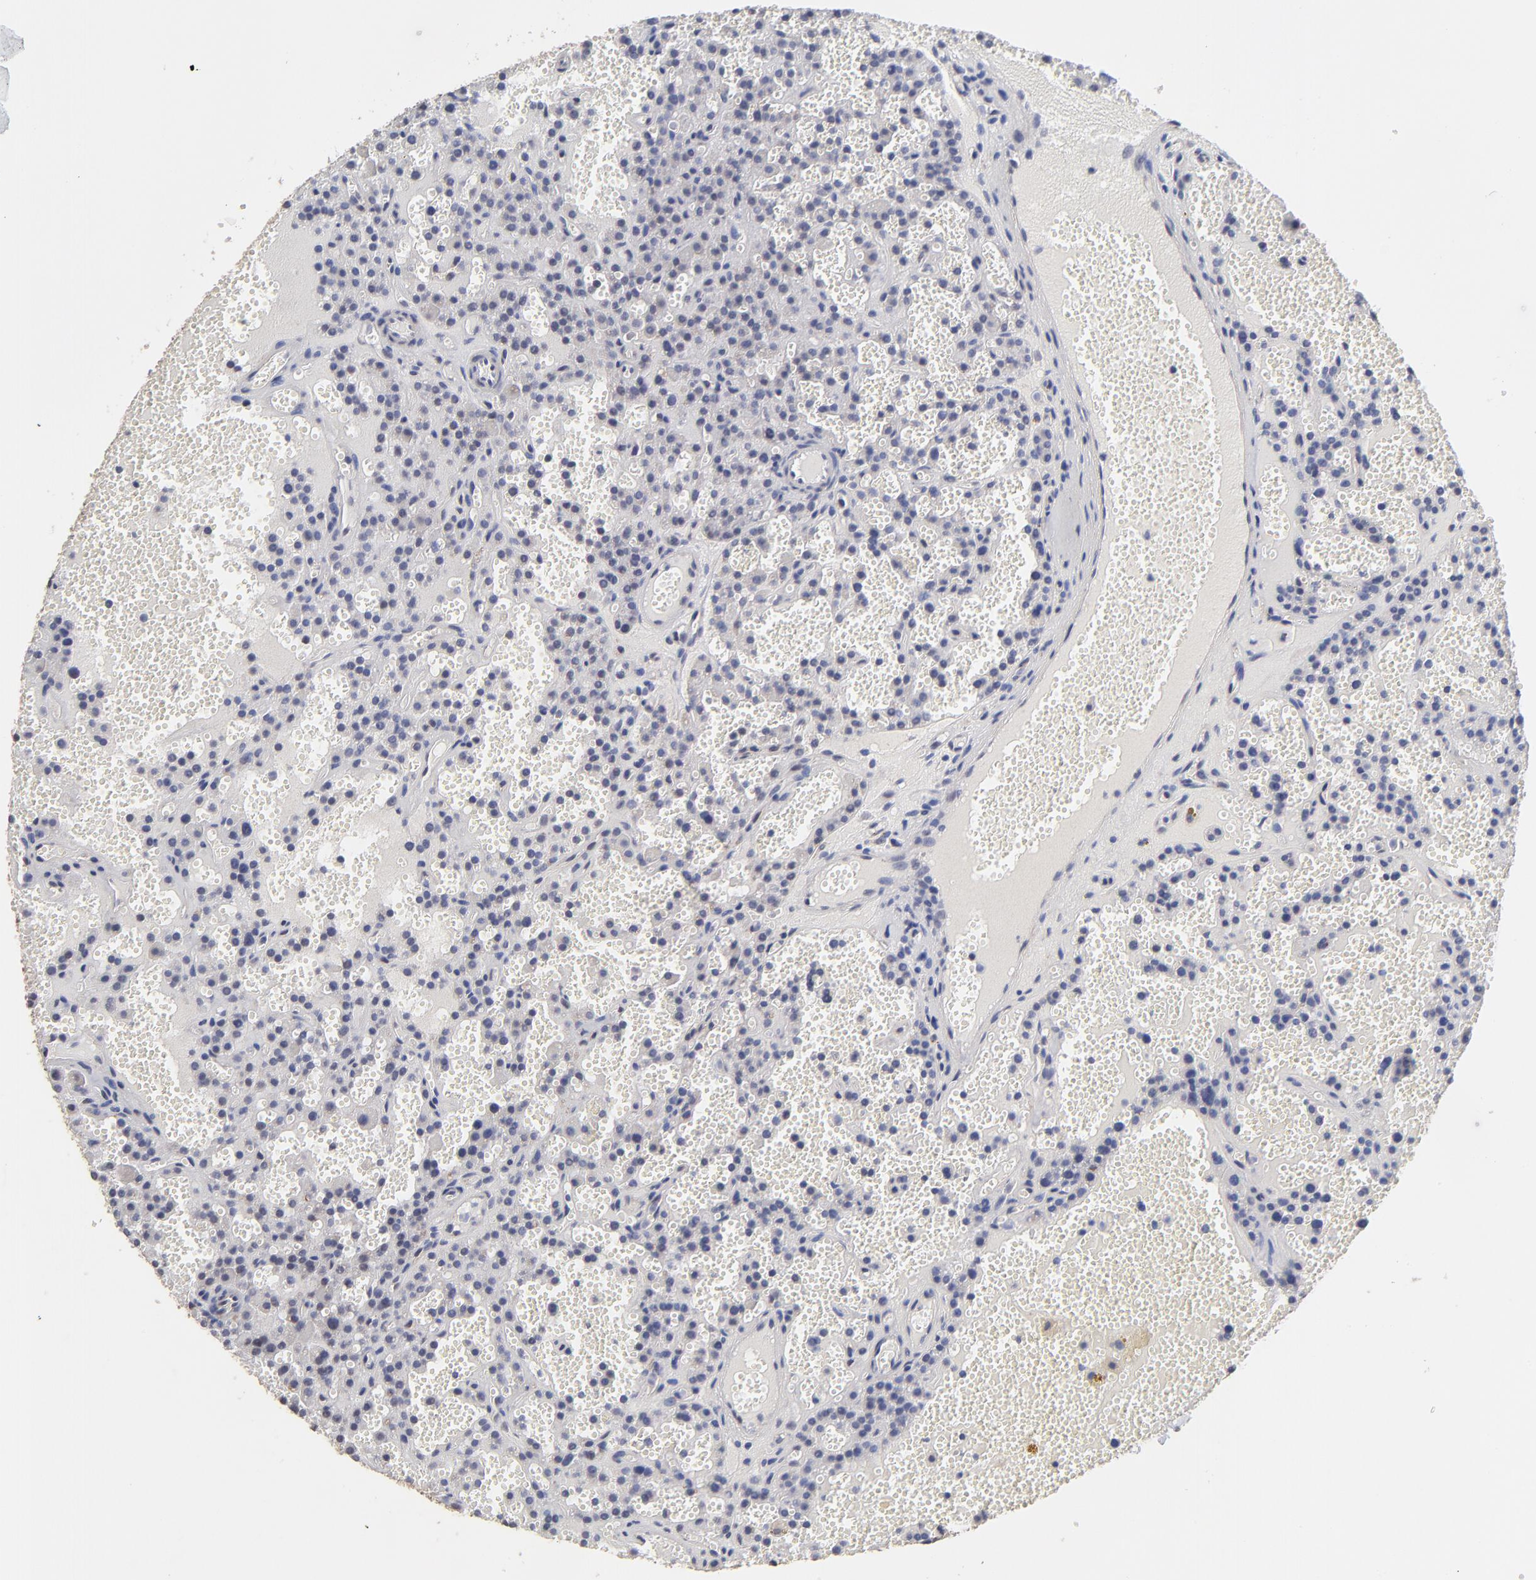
{"staining": {"intensity": "negative", "quantity": "none", "location": "none"}, "tissue": "parathyroid gland", "cell_type": "Glandular cells", "image_type": "normal", "snomed": [{"axis": "morphology", "description": "Normal tissue, NOS"}, {"axis": "topography", "description": "Parathyroid gland"}], "caption": "The immunohistochemistry image has no significant positivity in glandular cells of parathyroid gland. (DAB immunohistochemistry (IHC) with hematoxylin counter stain).", "gene": "PDE4B", "patient": {"sex": "male", "age": 25}}